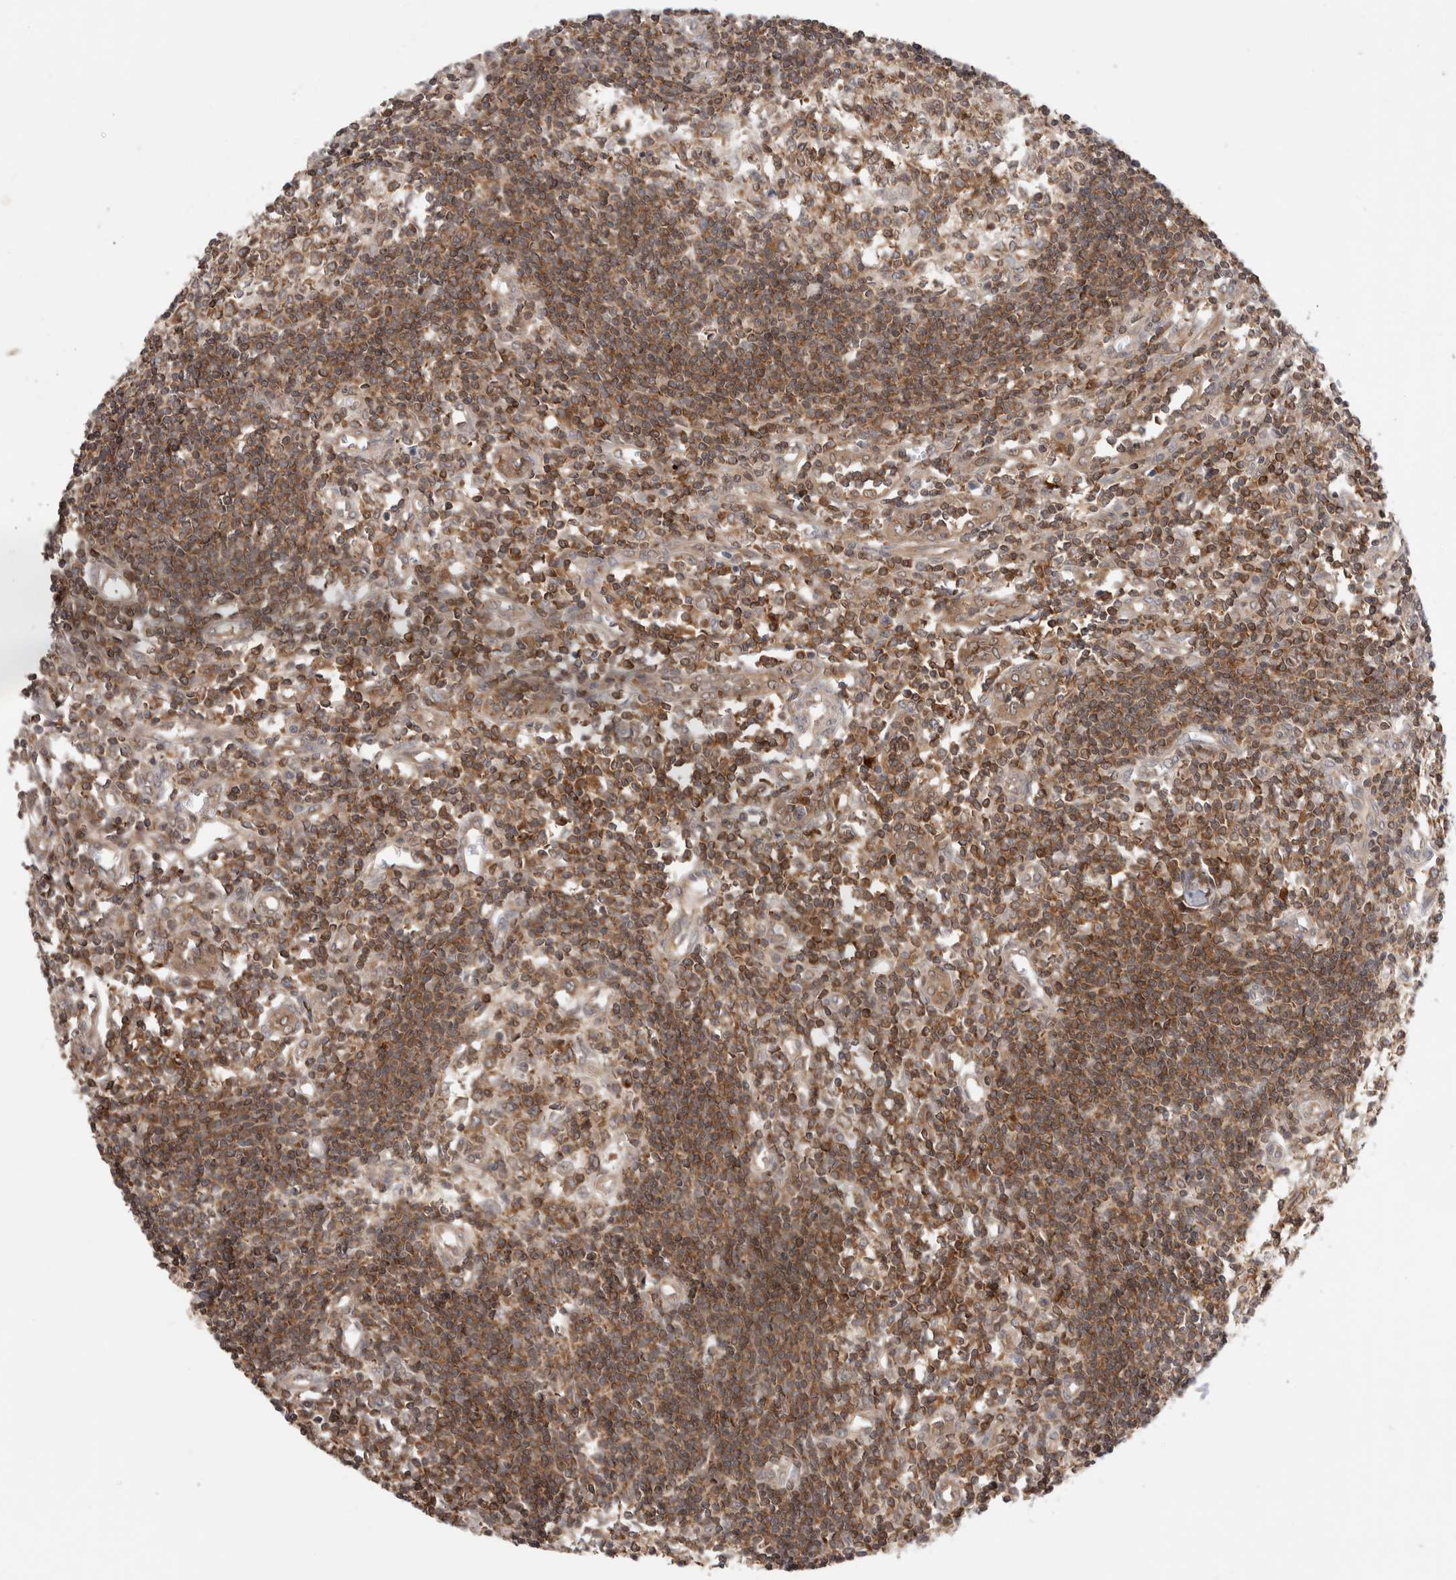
{"staining": {"intensity": "strong", "quantity": ">75%", "location": "cytoplasmic/membranous"}, "tissue": "lymph node", "cell_type": "Germinal center cells", "image_type": "normal", "snomed": [{"axis": "morphology", "description": "Normal tissue, NOS"}, {"axis": "morphology", "description": "Malignant melanoma, Metastatic site"}, {"axis": "topography", "description": "Lymph node"}], "caption": "The histopathology image demonstrates immunohistochemical staining of unremarkable lymph node. There is strong cytoplasmic/membranous positivity is present in about >75% of germinal center cells.", "gene": "NFKB1", "patient": {"sex": "male", "age": 41}}